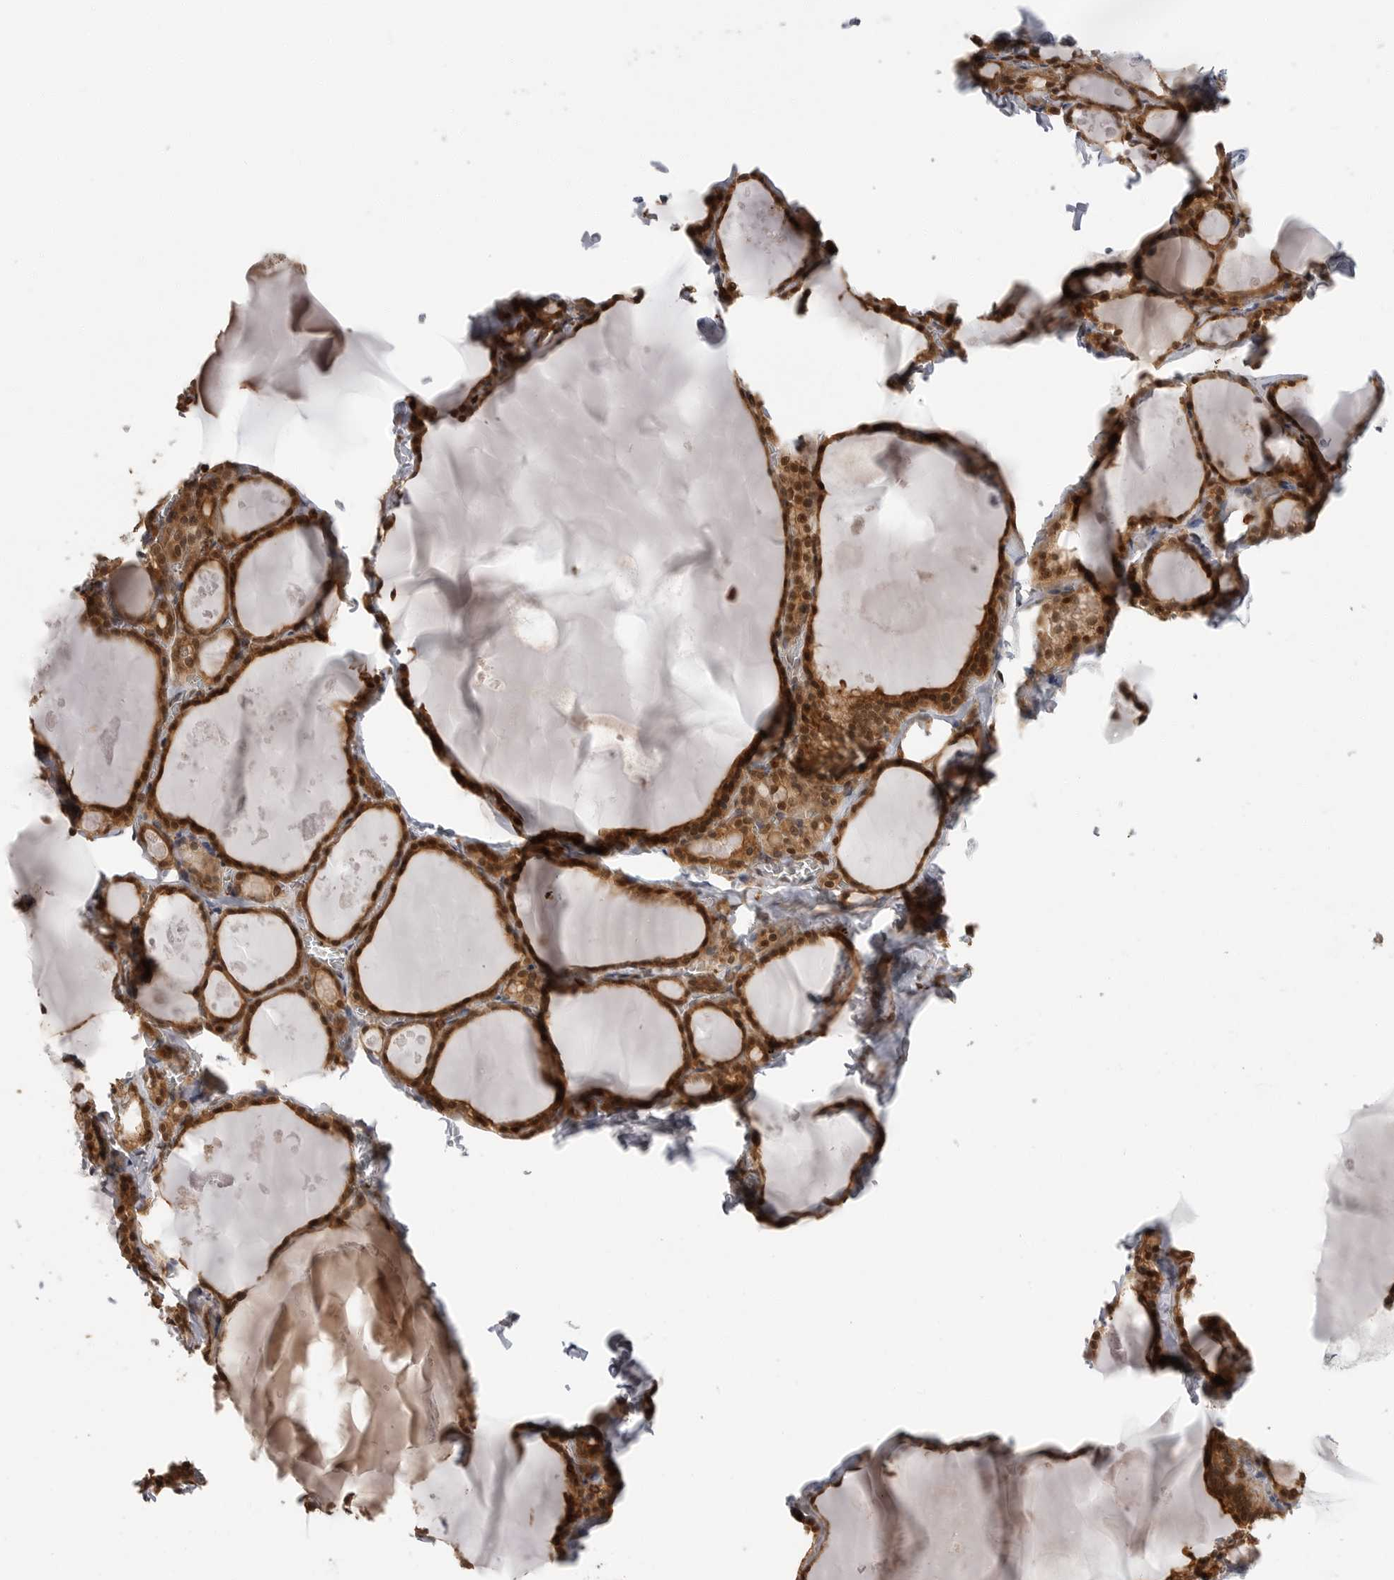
{"staining": {"intensity": "strong", "quantity": ">75%", "location": "nuclear"}, "tissue": "thyroid gland", "cell_type": "Glandular cells", "image_type": "normal", "snomed": [{"axis": "morphology", "description": "Normal tissue, NOS"}, {"axis": "topography", "description": "Thyroid gland"}], "caption": "Immunohistochemical staining of normal thyroid gland demonstrates high levels of strong nuclear positivity in about >75% of glandular cells.", "gene": "ERN1", "patient": {"sex": "male", "age": 56}}